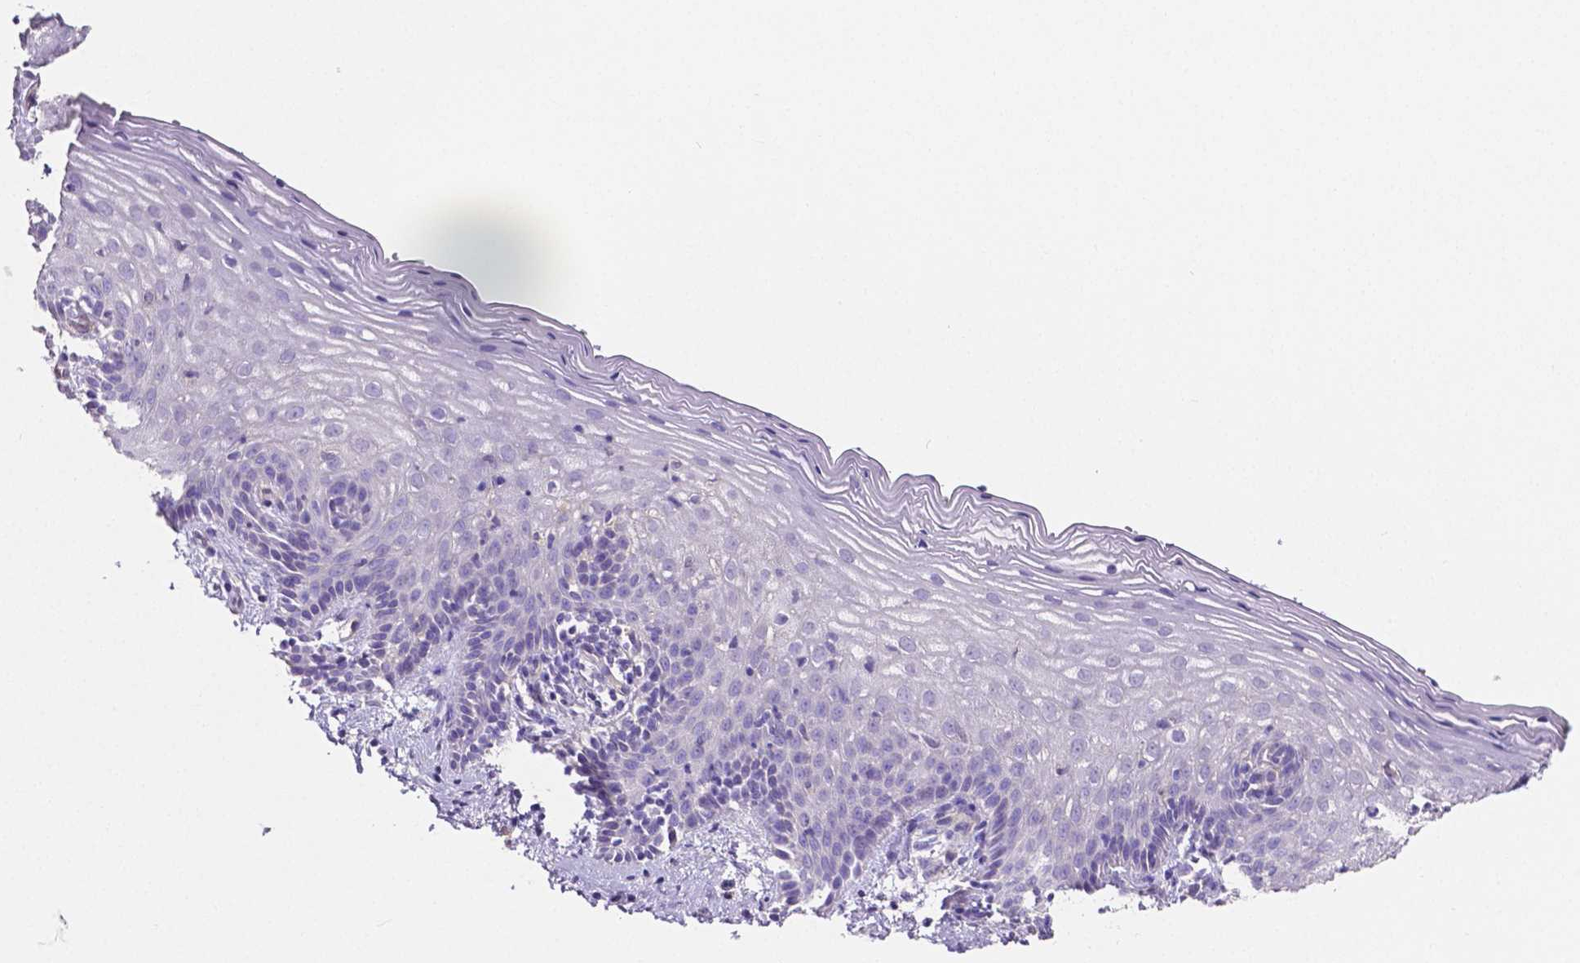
{"staining": {"intensity": "negative", "quantity": "none", "location": "none"}, "tissue": "vagina", "cell_type": "Squamous epithelial cells", "image_type": "normal", "snomed": [{"axis": "morphology", "description": "Normal tissue, NOS"}, {"axis": "topography", "description": "Vagina"}], "caption": "The histopathology image displays no staining of squamous epithelial cells in normal vagina.", "gene": "MMP9", "patient": {"sex": "female", "age": 45}}